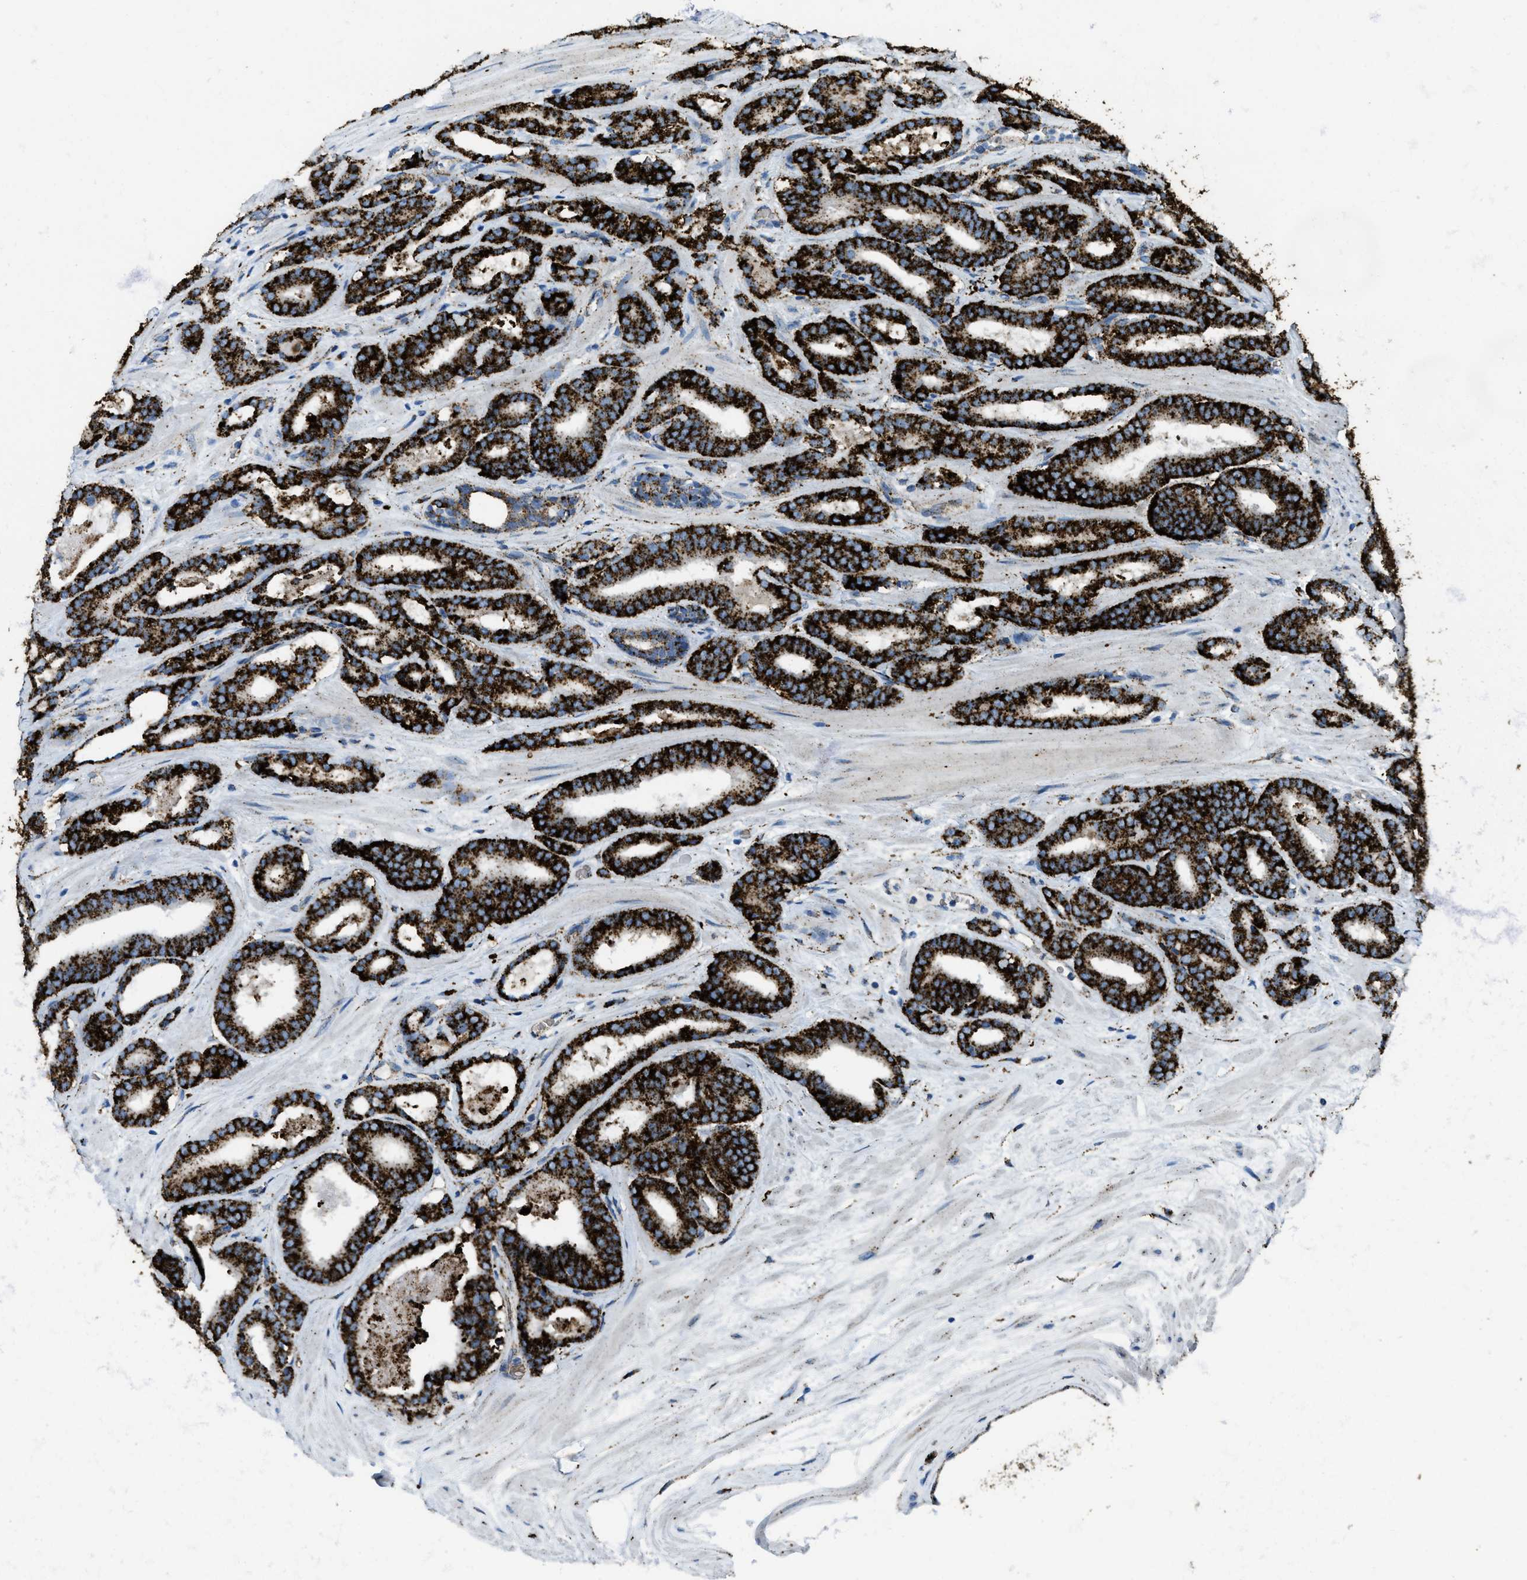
{"staining": {"intensity": "strong", "quantity": ">75%", "location": "cytoplasmic/membranous"}, "tissue": "prostate cancer", "cell_type": "Tumor cells", "image_type": "cancer", "snomed": [{"axis": "morphology", "description": "Adenocarcinoma, High grade"}, {"axis": "topography", "description": "Prostate"}], "caption": "This is an image of IHC staining of prostate cancer (adenocarcinoma (high-grade)), which shows strong expression in the cytoplasmic/membranous of tumor cells.", "gene": "SCARB2", "patient": {"sex": "male", "age": 60}}